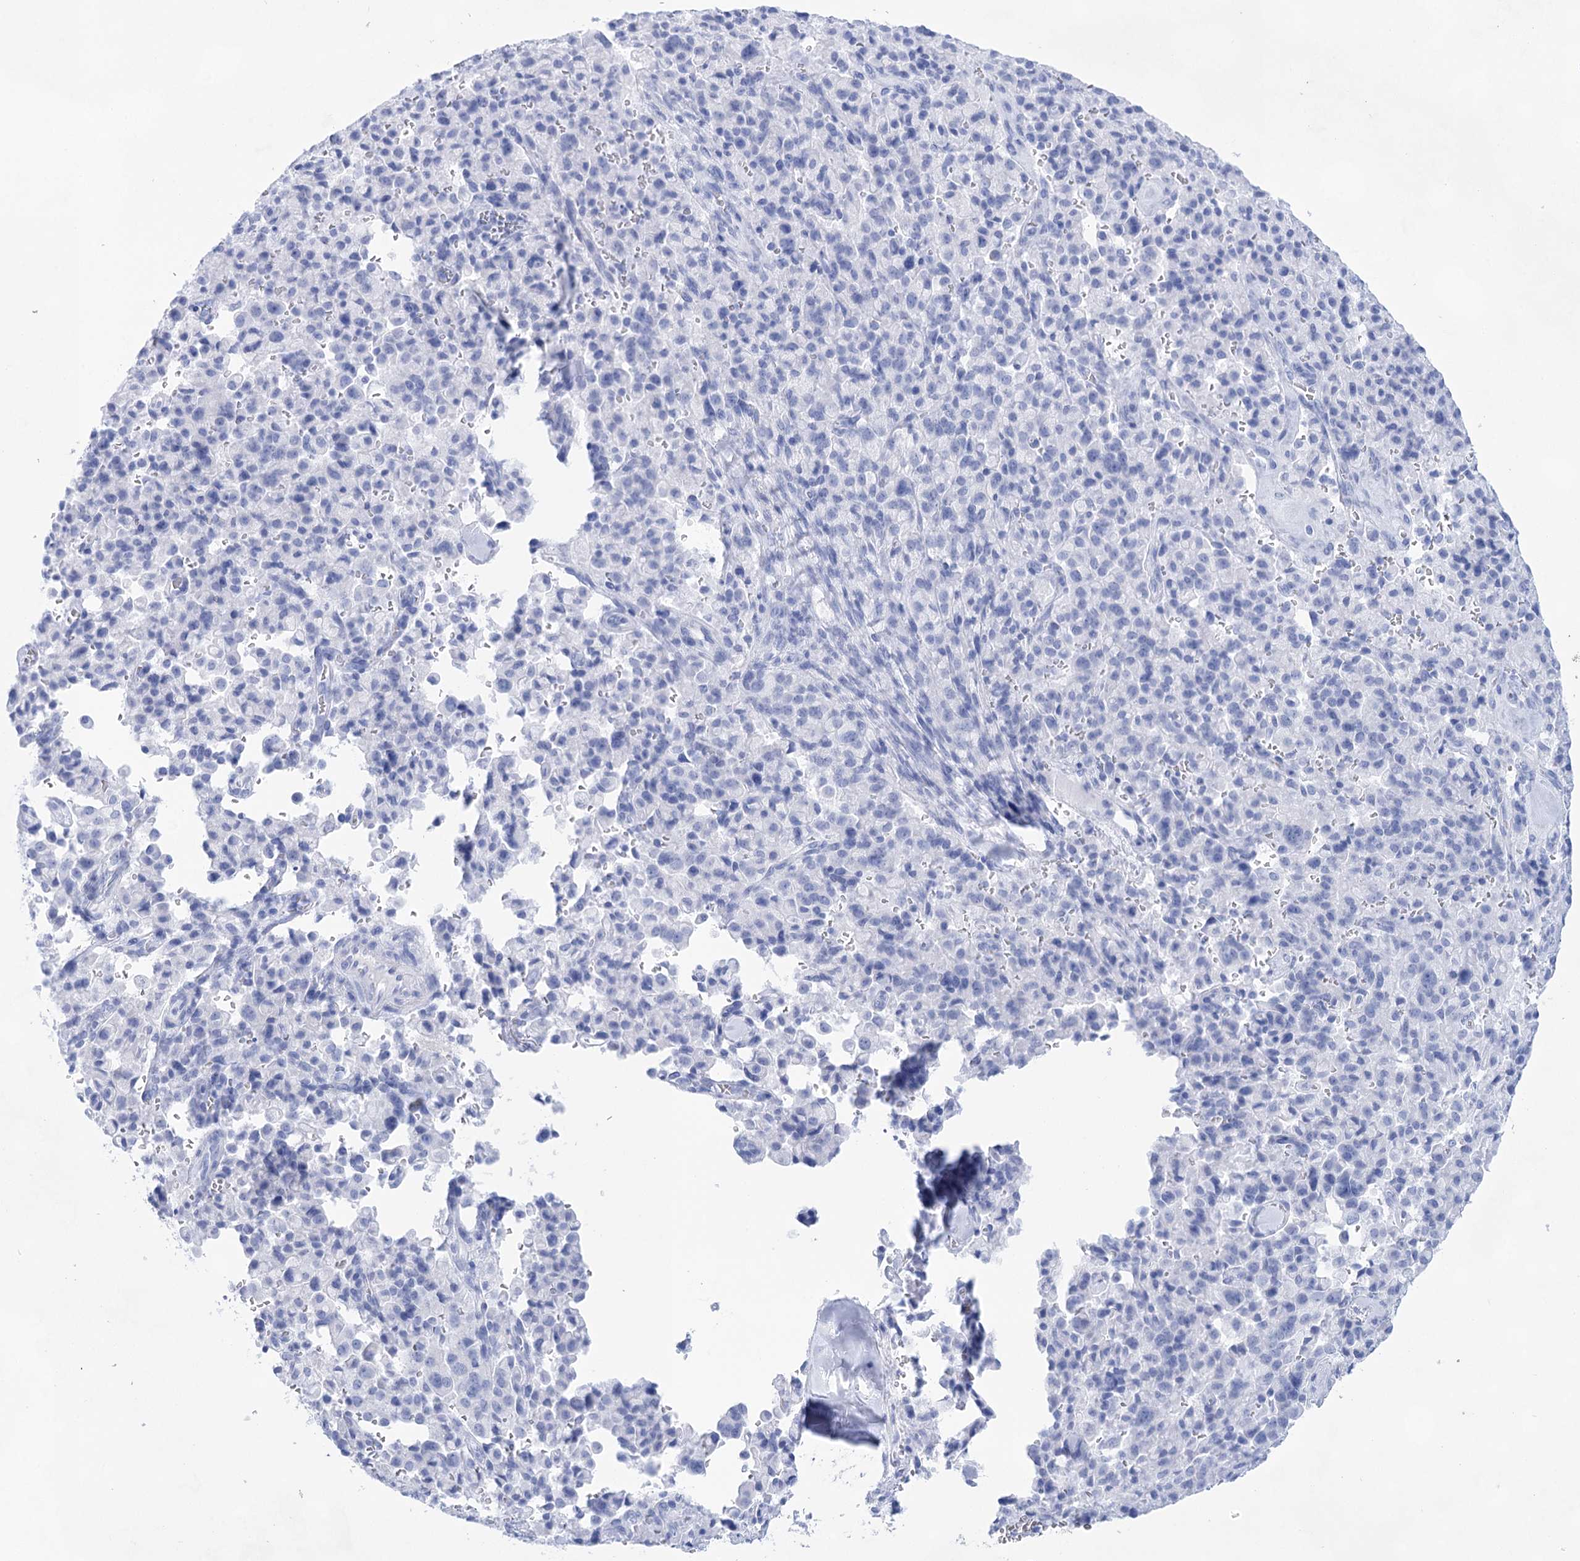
{"staining": {"intensity": "negative", "quantity": "none", "location": "none"}, "tissue": "pancreatic cancer", "cell_type": "Tumor cells", "image_type": "cancer", "snomed": [{"axis": "morphology", "description": "Adenocarcinoma, NOS"}, {"axis": "topography", "description": "Pancreas"}], "caption": "IHC micrograph of neoplastic tissue: human adenocarcinoma (pancreatic) stained with DAB (3,3'-diaminobenzidine) exhibits no significant protein staining in tumor cells. Brightfield microscopy of IHC stained with DAB (3,3'-diaminobenzidine) (brown) and hematoxylin (blue), captured at high magnification.", "gene": "LALBA", "patient": {"sex": "male", "age": 65}}